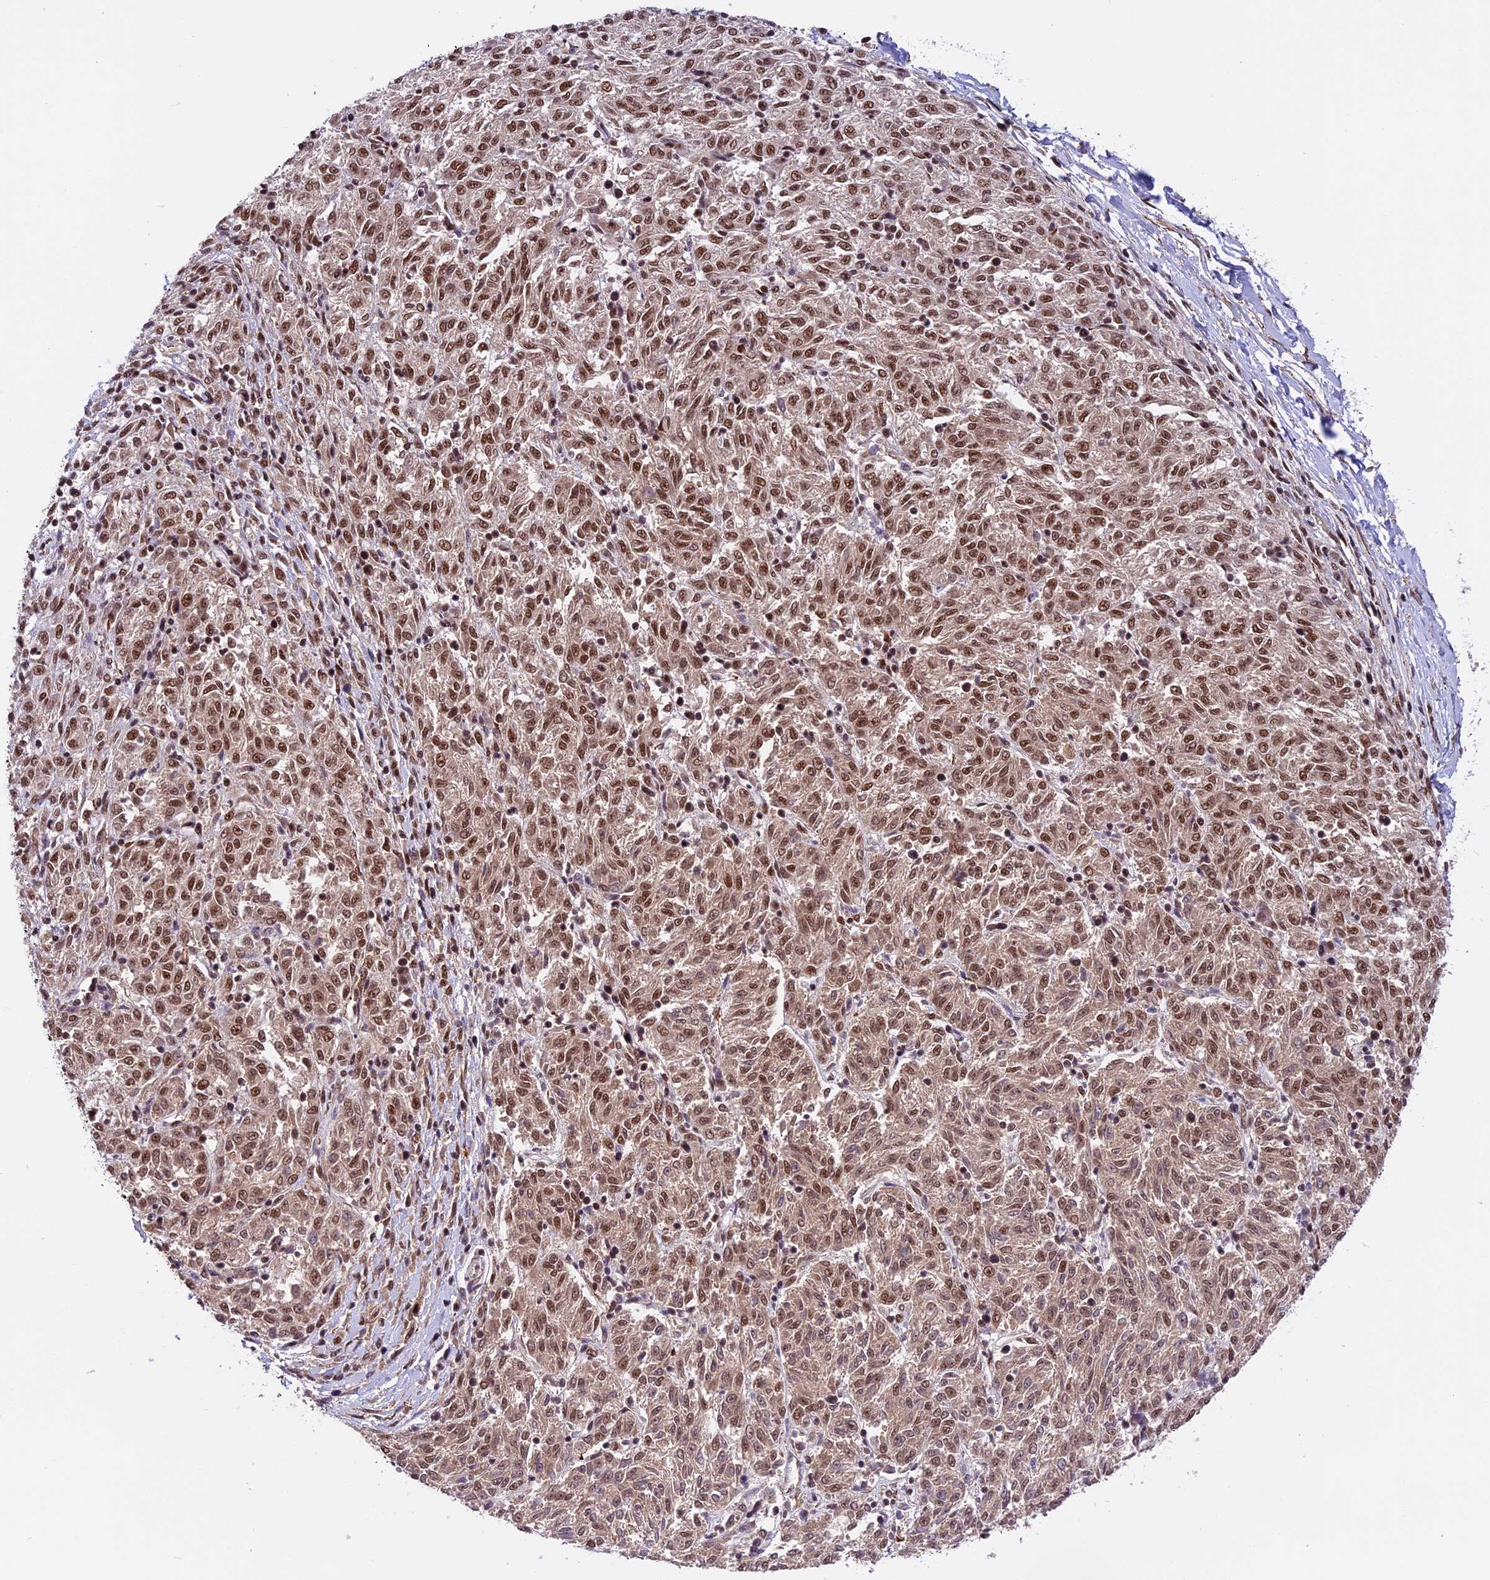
{"staining": {"intensity": "moderate", "quantity": ">75%", "location": "nuclear"}, "tissue": "melanoma", "cell_type": "Tumor cells", "image_type": "cancer", "snomed": [{"axis": "morphology", "description": "Malignant melanoma, NOS"}, {"axis": "topography", "description": "Skin"}], "caption": "Brown immunohistochemical staining in human melanoma demonstrates moderate nuclear staining in about >75% of tumor cells.", "gene": "RAMAC", "patient": {"sex": "female", "age": 72}}